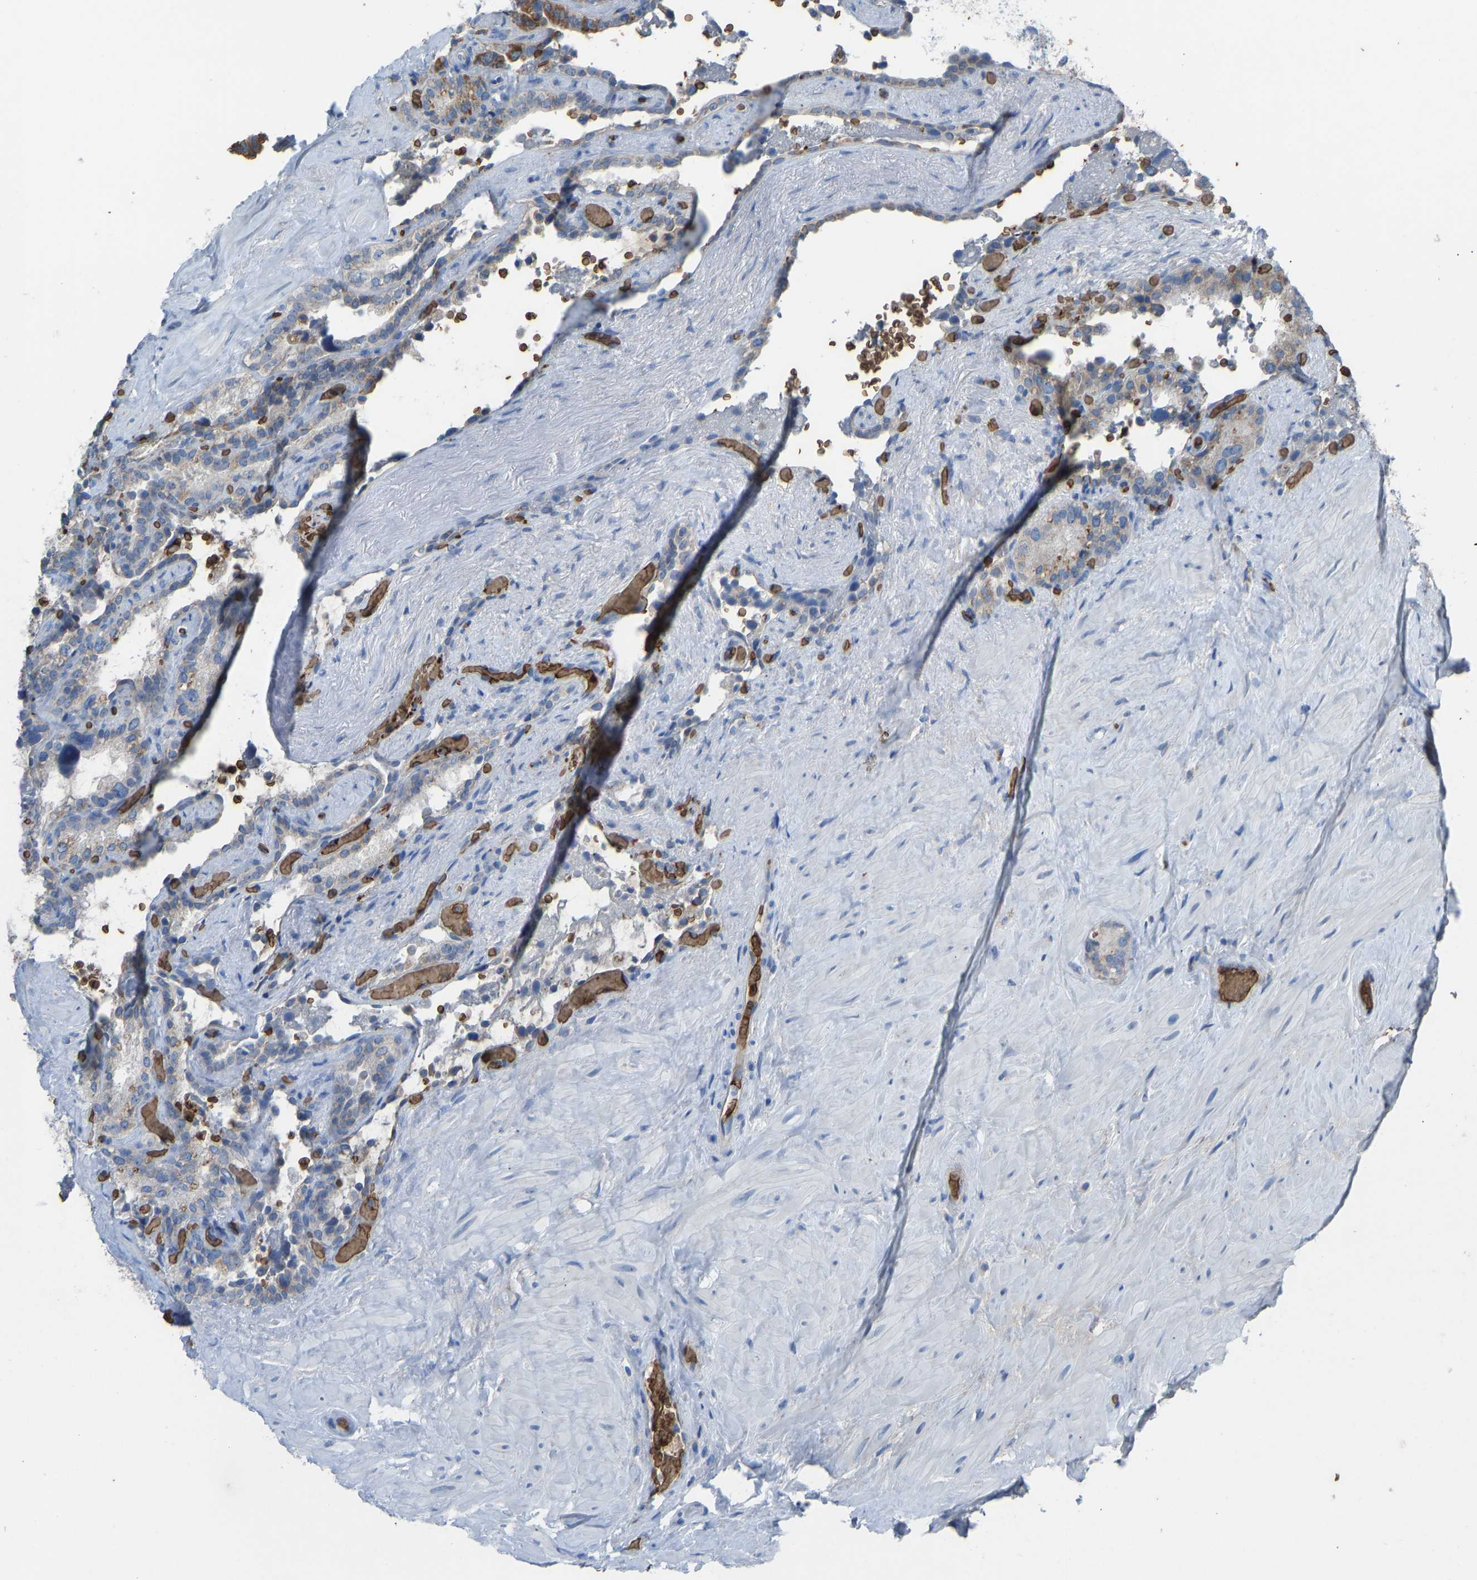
{"staining": {"intensity": "weak", "quantity": "<25%", "location": "cytoplasmic/membranous"}, "tissue": "seminal vesicle", "cell_type": "Glandular cells", "image_type": "normal", "snomed": [{"axis": "morphology", "description": "Normal tissue, NOS"}, {"axis": "topography", "description": "Seminal veicle"}], "caption": "Seminal vesicle stained for a protein using immunohistochemistry reveals no positivity glandular cells.", "gene": "PIGS", "patient": {"sex": "male", "age": 68}}